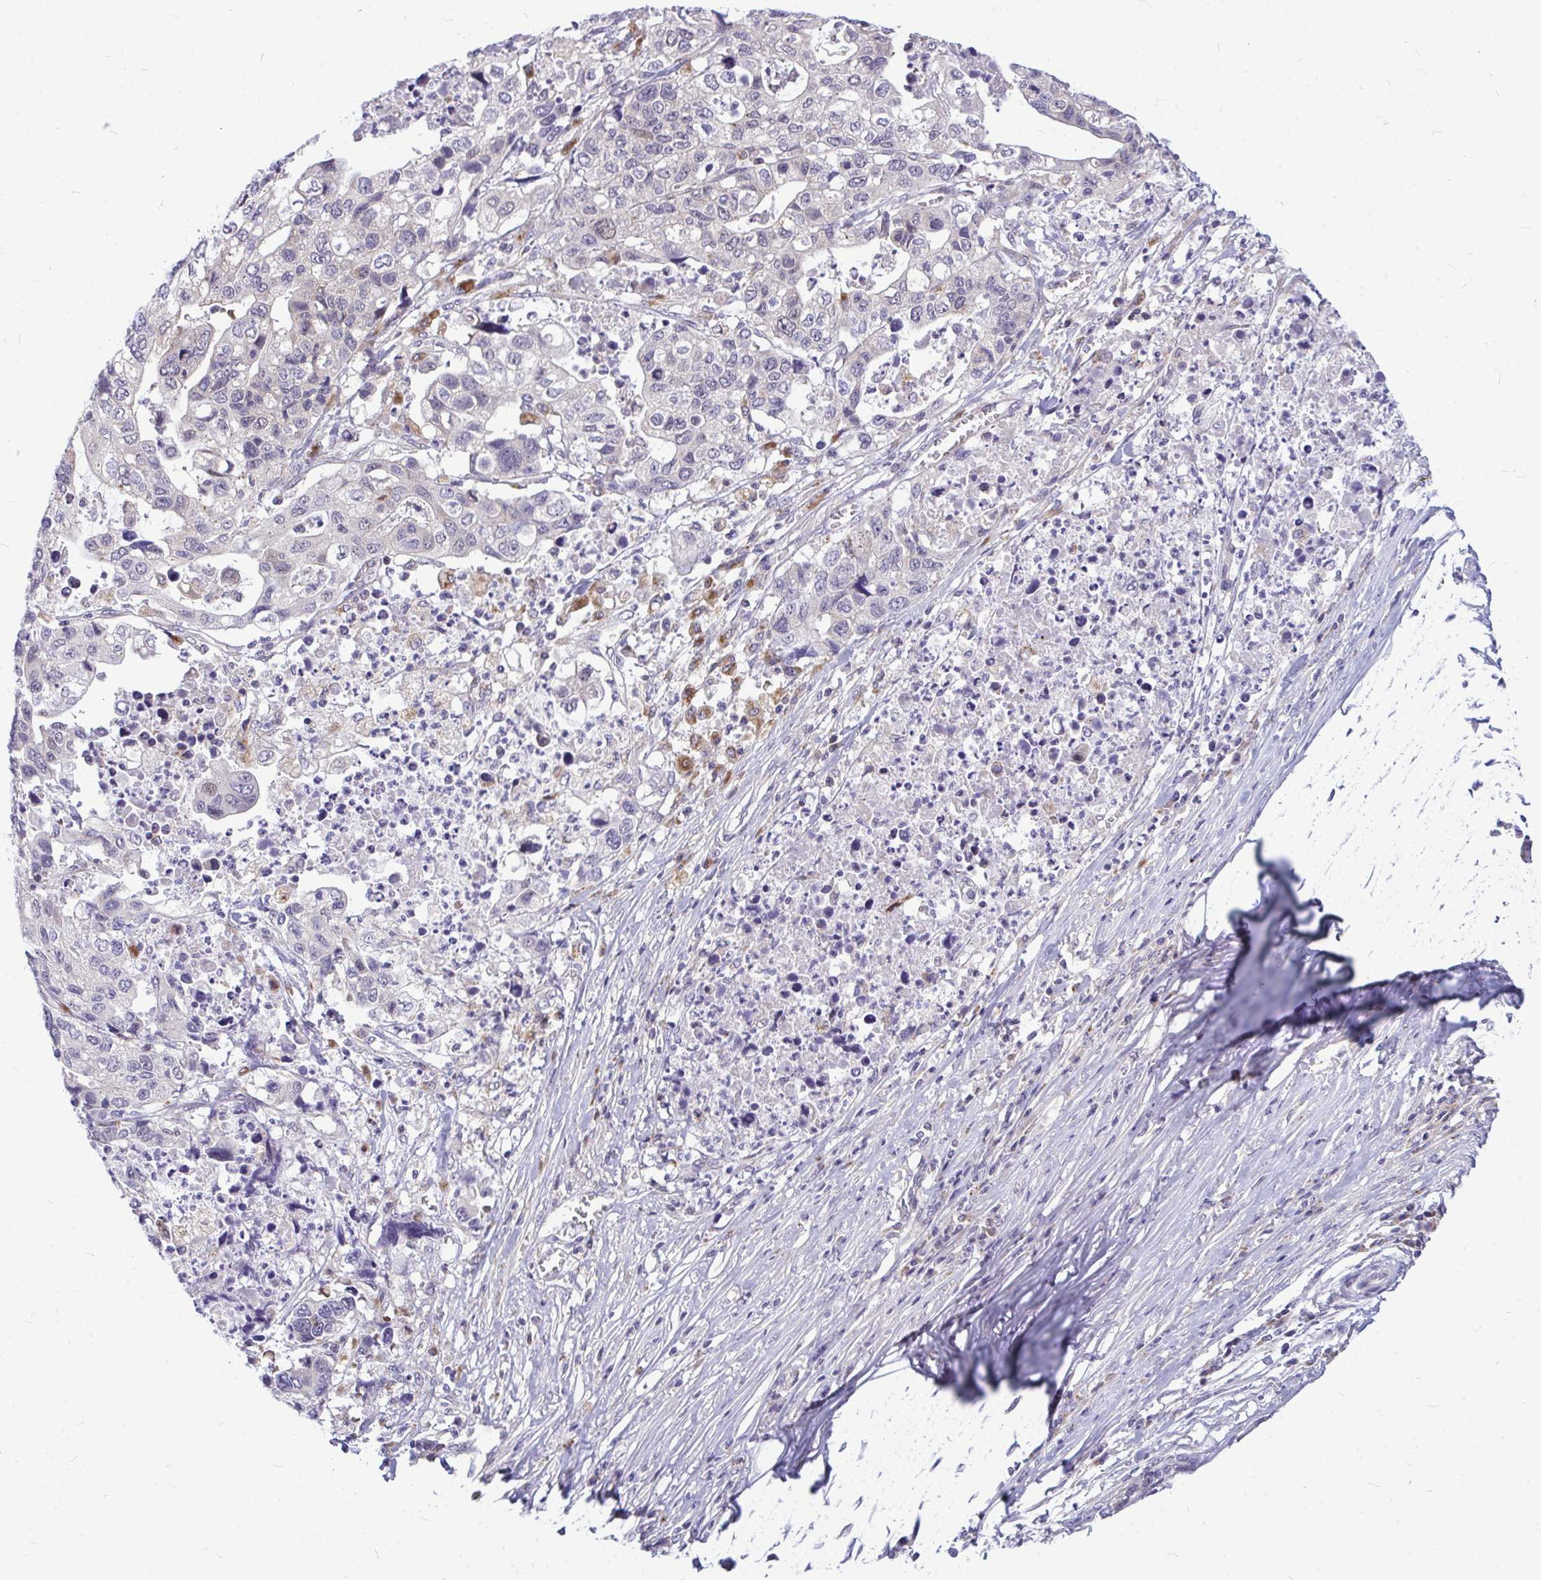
{"staining": {"intensity": "weak", "quantity": "<25%", "location": "cytoplasmic/membranous"}, "tissue": "stomach cancer", "cell_type": "Tumor cells", "image_type": "cancer", "snomed": [{"axis": "morphology", "description": "Adenocarcinoma, NOS"}, {"axis": "topography", "description": "Stomach, upper"}], "caption": "Protein analysis of stomach cancer (adenocarcinoma) shows no significant staining in tumor cells.", "gene": "ZSCAN25", "patient": {"sex": "female", "age": 67}}